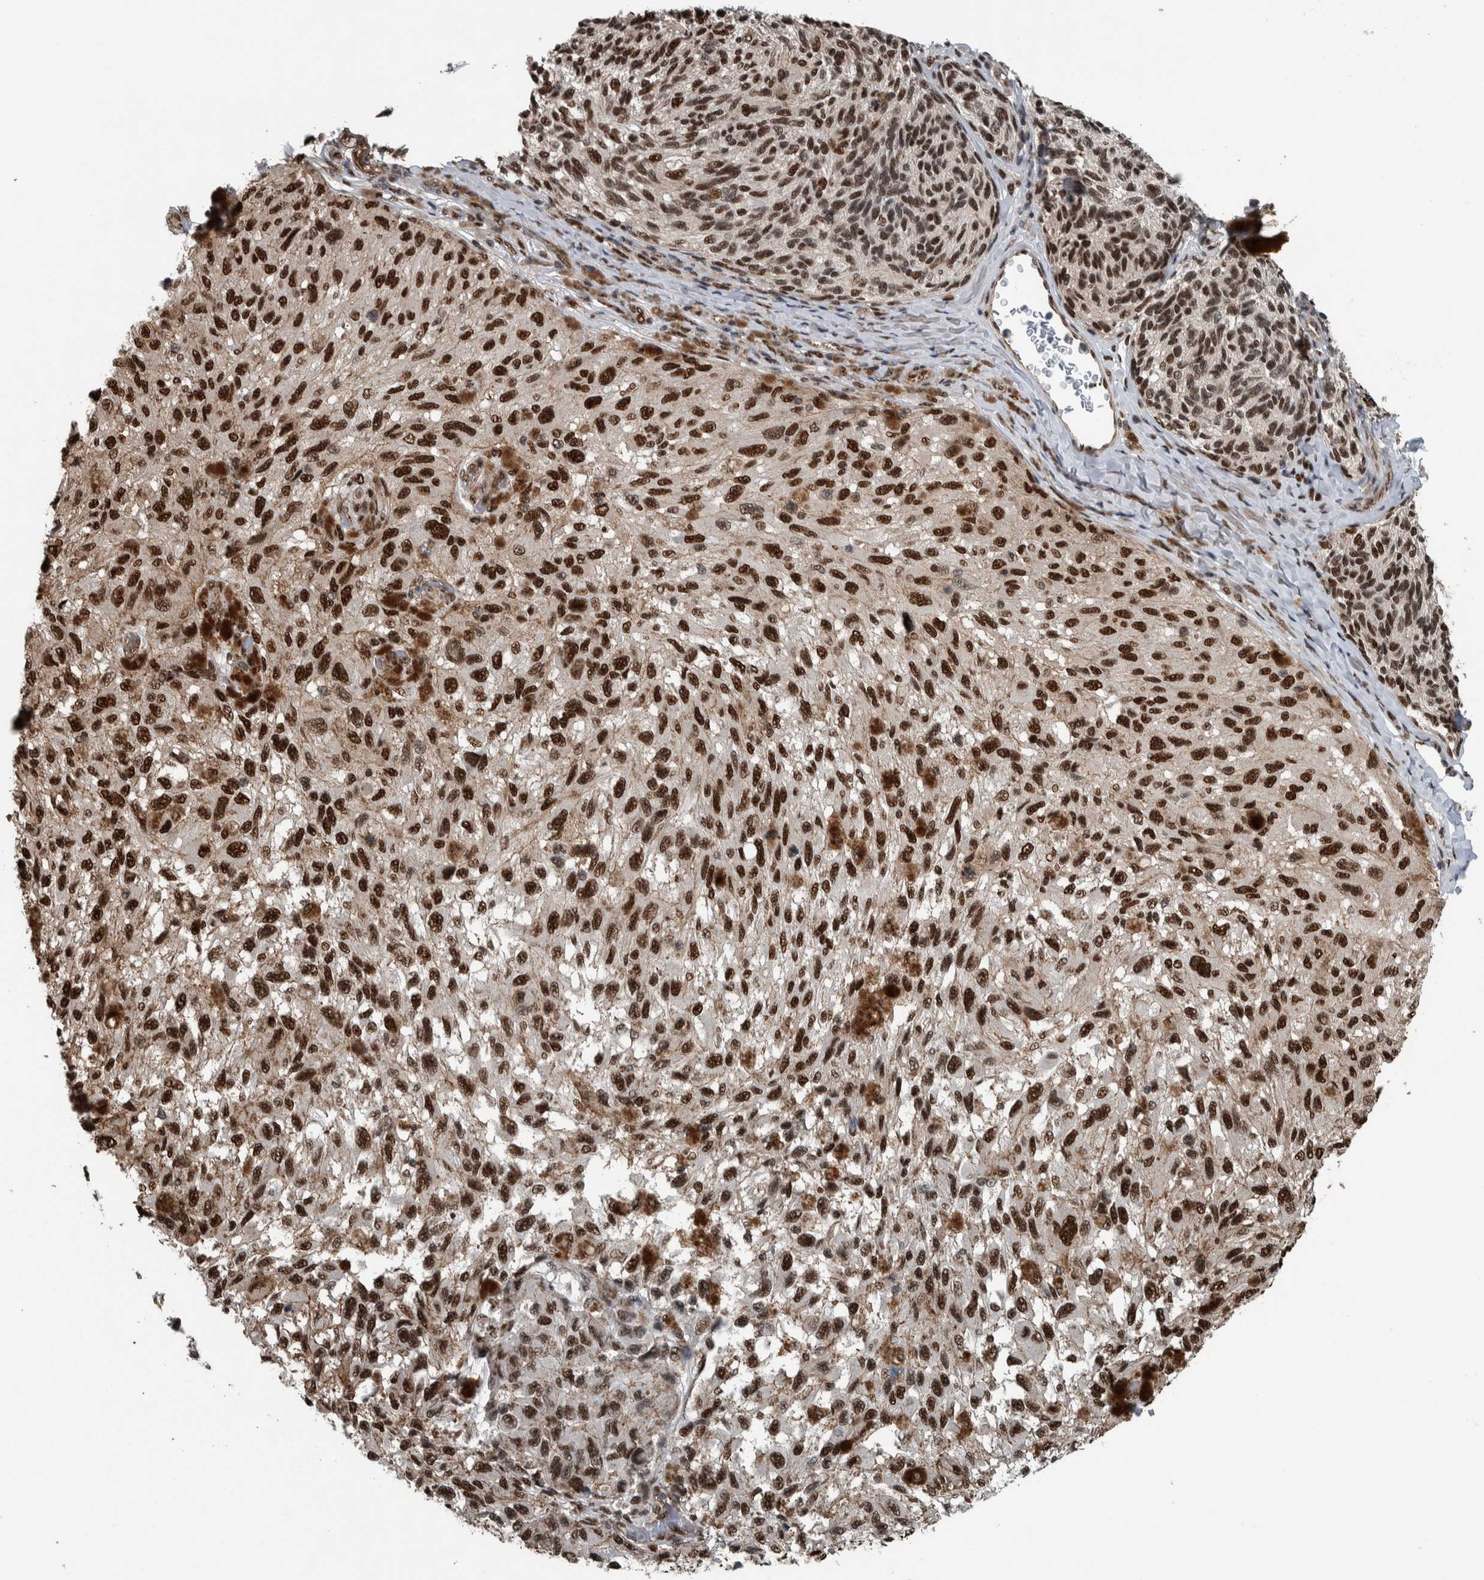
{"staining": {"intensity": "strong", "quantity": ">75%", "location": "nuclear"}, "tissue": "melanoma", "cell_type": "Tumor cells", "image_type": "cancer", "snomed": [{"axis": "morphology", "description": "Malignant melanoma, NOS"}, {"axis": "topography", "description": "Skin"}], "caption": "Immunohistochemistry (IHC) photomicrograph of human malignant melanoma stained for a protein (brown), which displays high levels of strong nuclear staining in approximately >75% of tumor cells.", "gene": "FAM135B", "patient": {"sex": "female", "age": 73}}